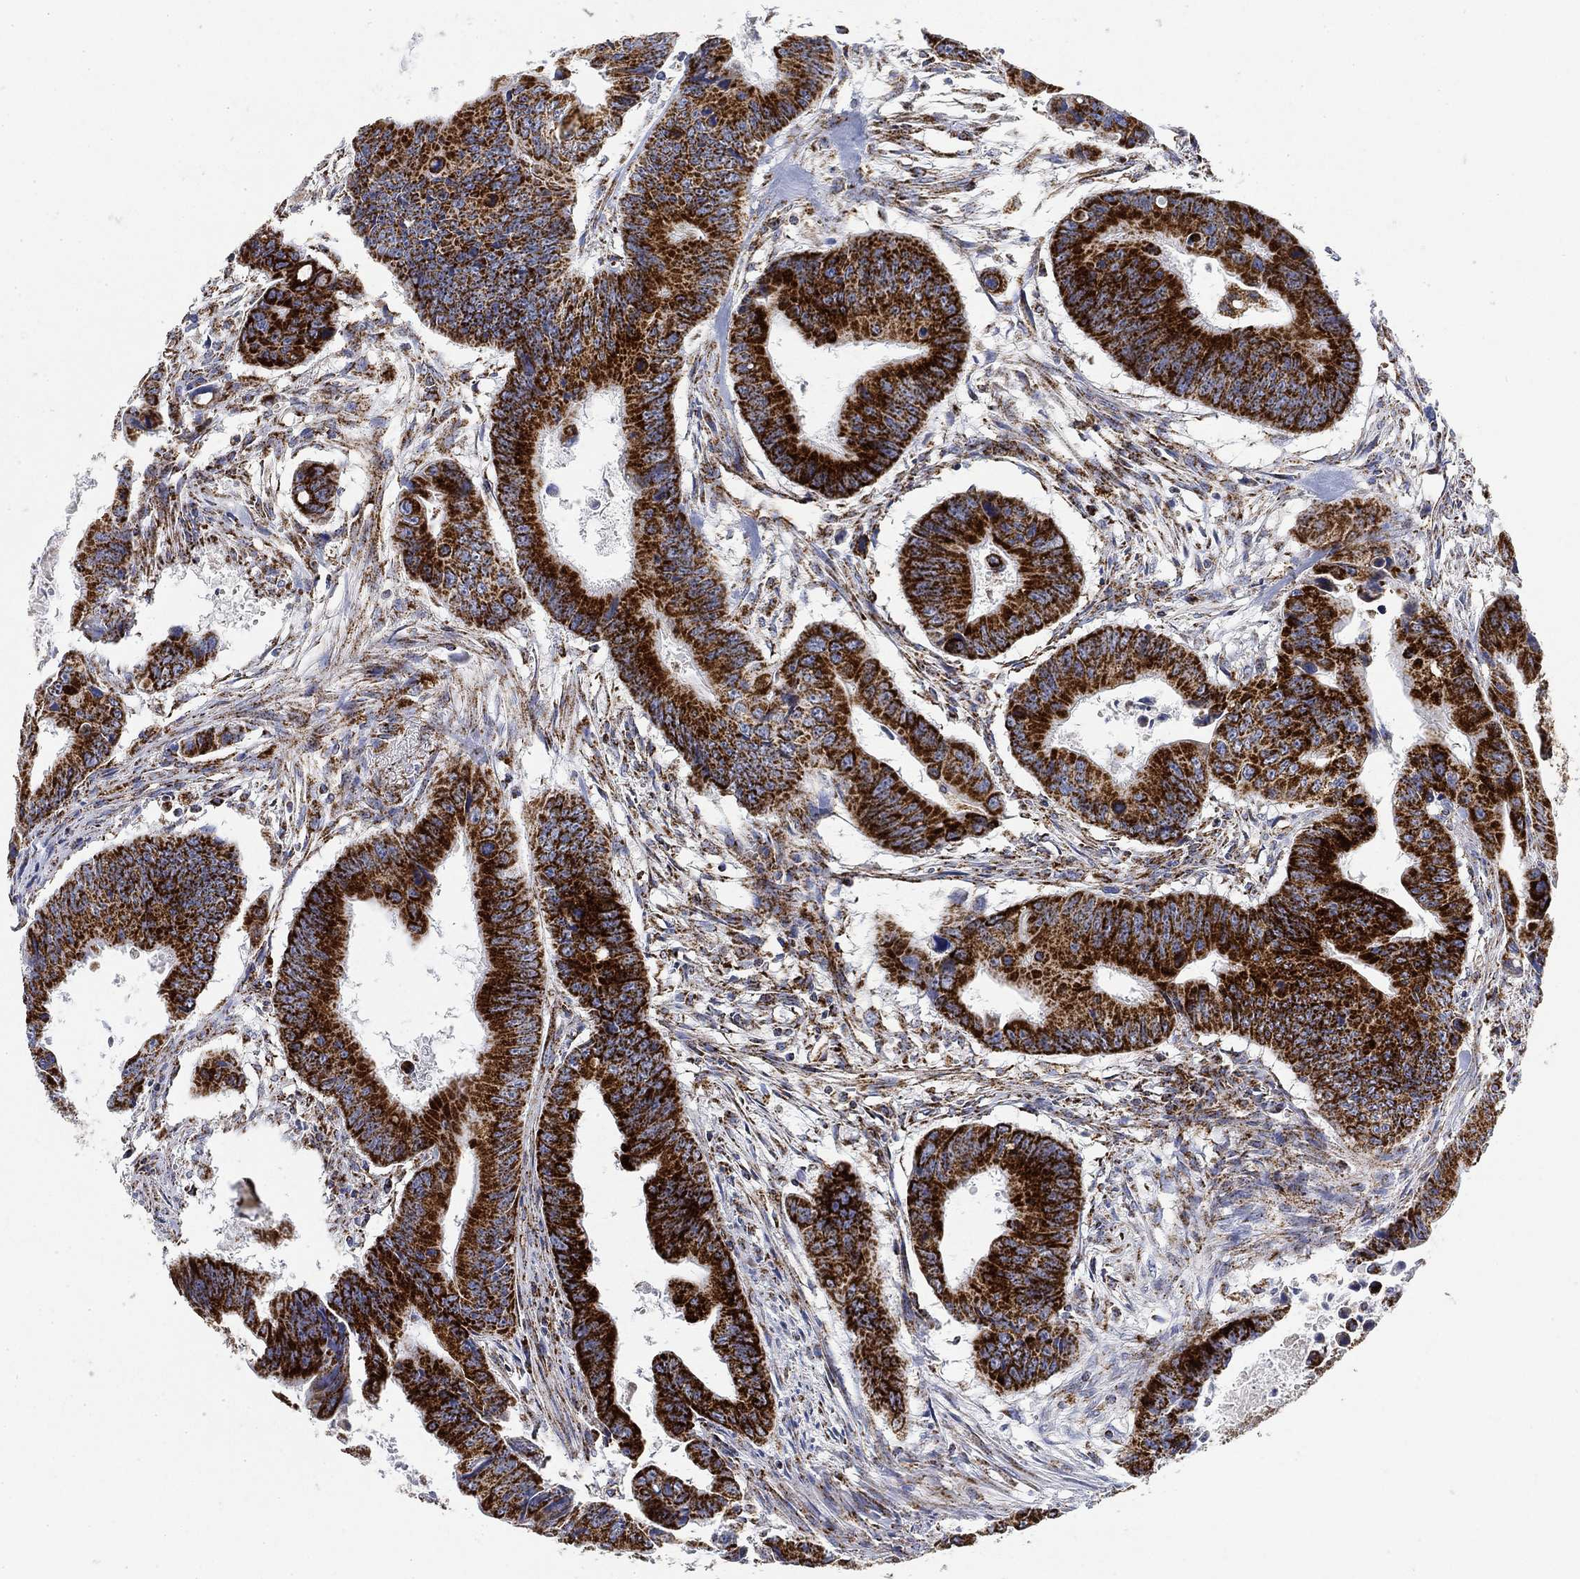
{"staining": {"intensity": "strong", "quantity": ">75%", "location": "cytoplasmic/membranous"}, "tissue": "colorectal cancer", "cell_type": "Tumor cells", "image_type": "cancer", "snomed": [{"axis": "morphology", "description": "Adenocarcinoma, NOS"}, {"axis": "topography", "description": "Colon"}], "caption": "A high-resolution histopathology image shows immunohistochemistry (IHC) staining of adenocarcinoma (colorectal), which displays strong cytoplasmic/membranous expression in about >75% of tumor cells.", "gene": "NDUFS3", "patient": {"sex": "female", "age": 87}}